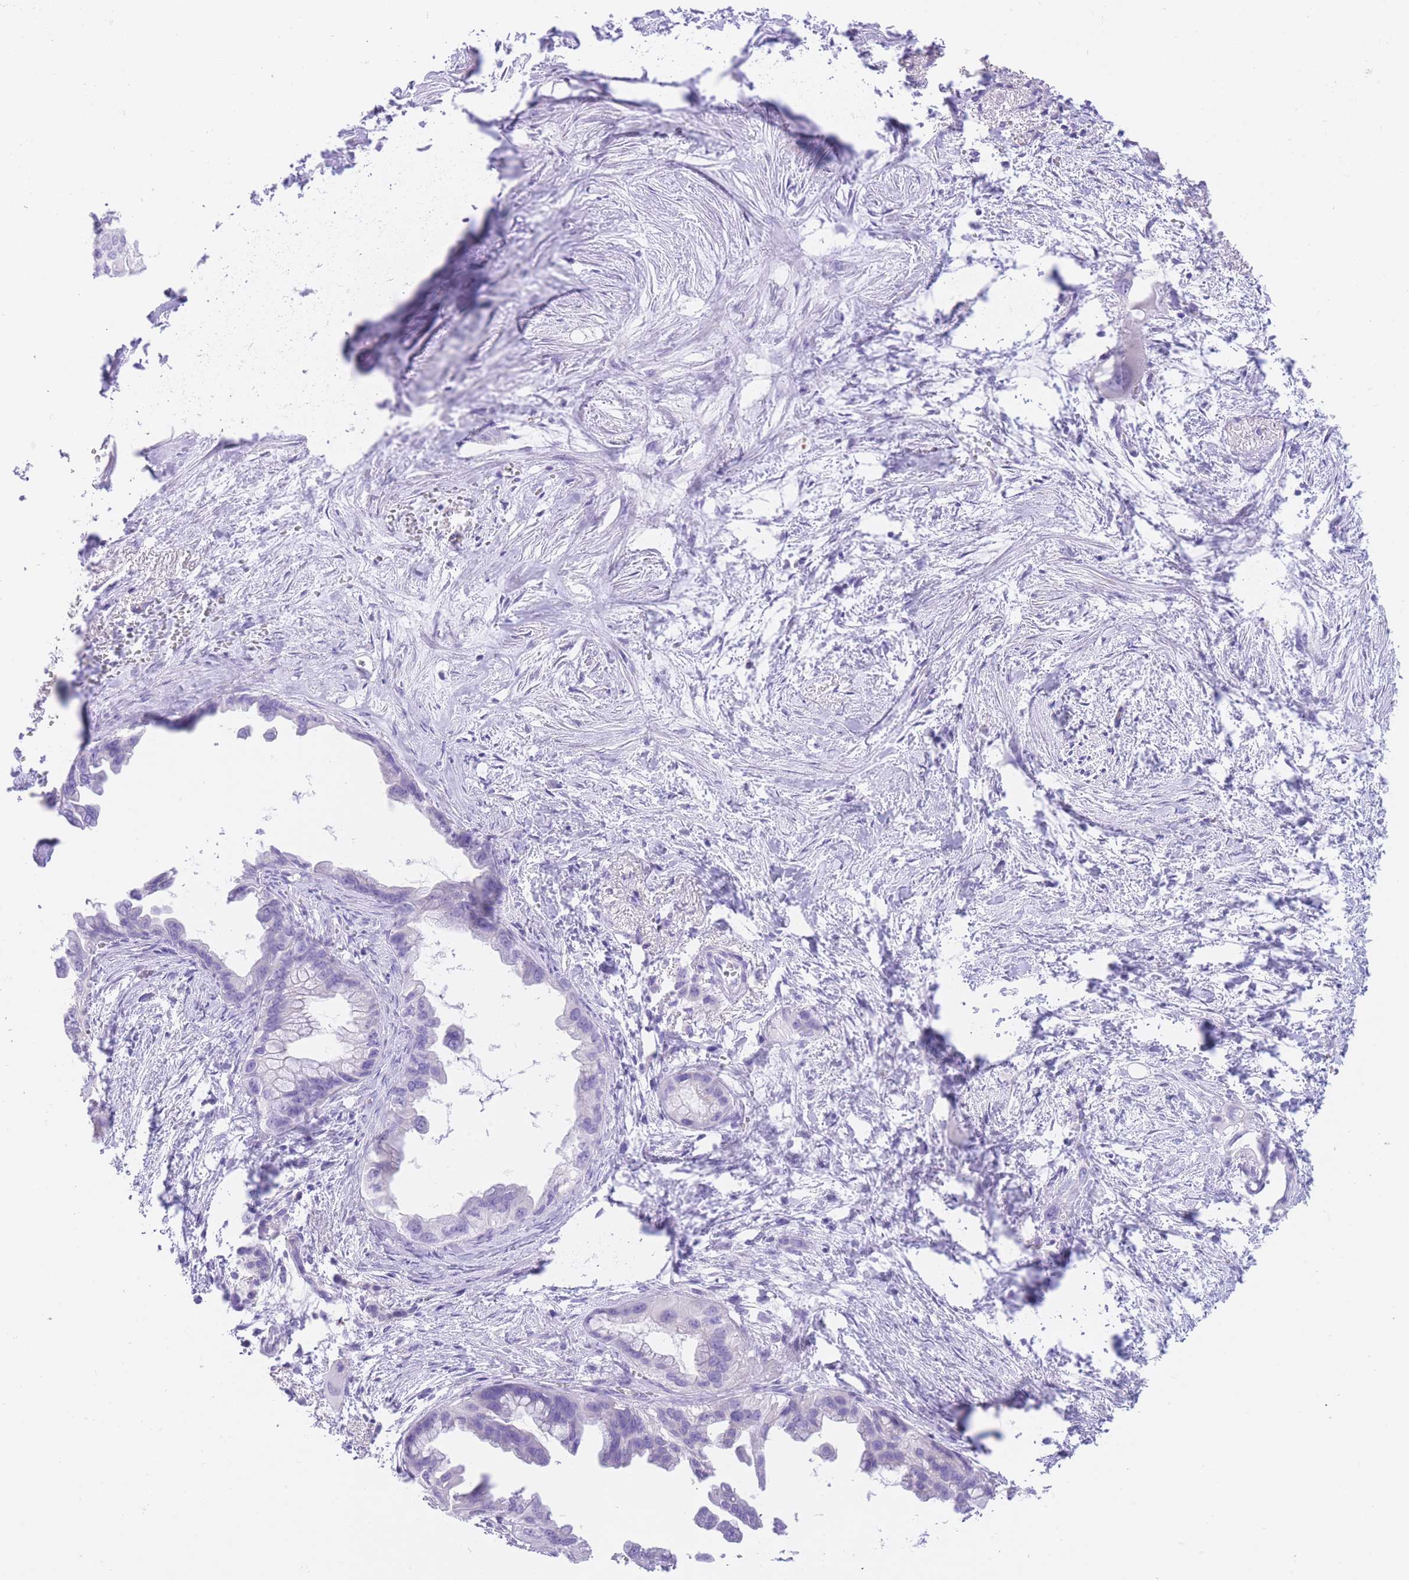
{"staining": {"intensity": "negative", "quantity": "none", "location": "none"}, "tissue": "pancreatic cancer", "cell_type": "Tumor cells", "image_type": "cancer", "snomed": [{"axis": "morphology", "description": "Adenocarcinoma, NOS"}, {"axis": "topography", "description": "Pancreas"}], "caption": "DAB immunohistochemical staining of pancreatic cancer demonstrates no significant positivity in tumor cells. (DAB (3,3'-diaminobenzidine) immunohistochemistry with hematoxylin counter stain).", "gene": "QTRT1", "patient": {"sex": "male", "age": 61}}